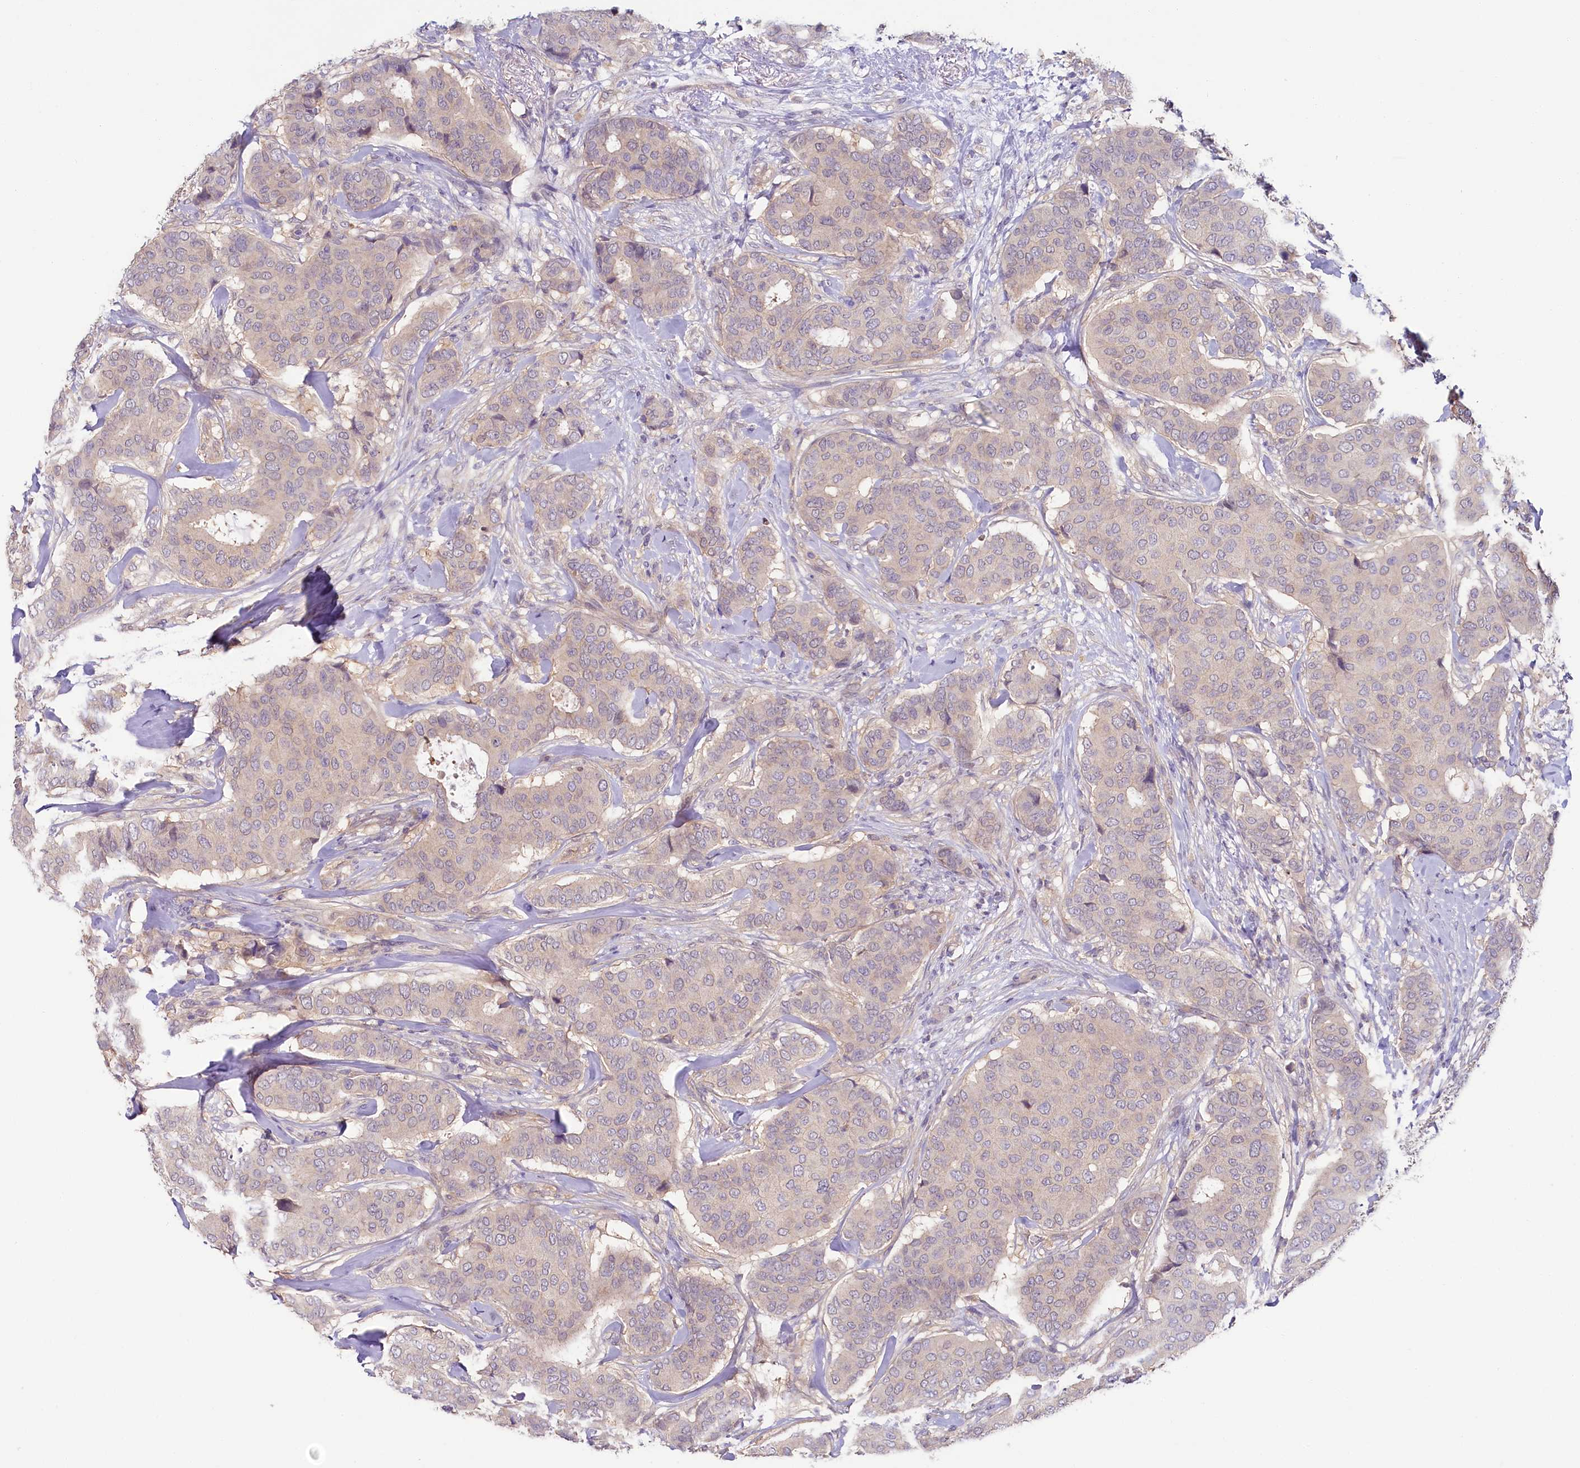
{"staining": {"intensity": "negative", "quantity": "none", "location": "none"}, "tissue": "breast cancer", "cell_type": "Tumor cells", "image_type": "cancer", "snomed": [{"axis": "morphology", "description": "Duct carcinoma"}, {"axis": "topography", "description": "Breast"}], "caption": "Tumor cells are negative for brown protein staining in intraductal carcinoma (breast).", "gene": "PDE6D", "patient": {"sex": "female", "age": 75}}